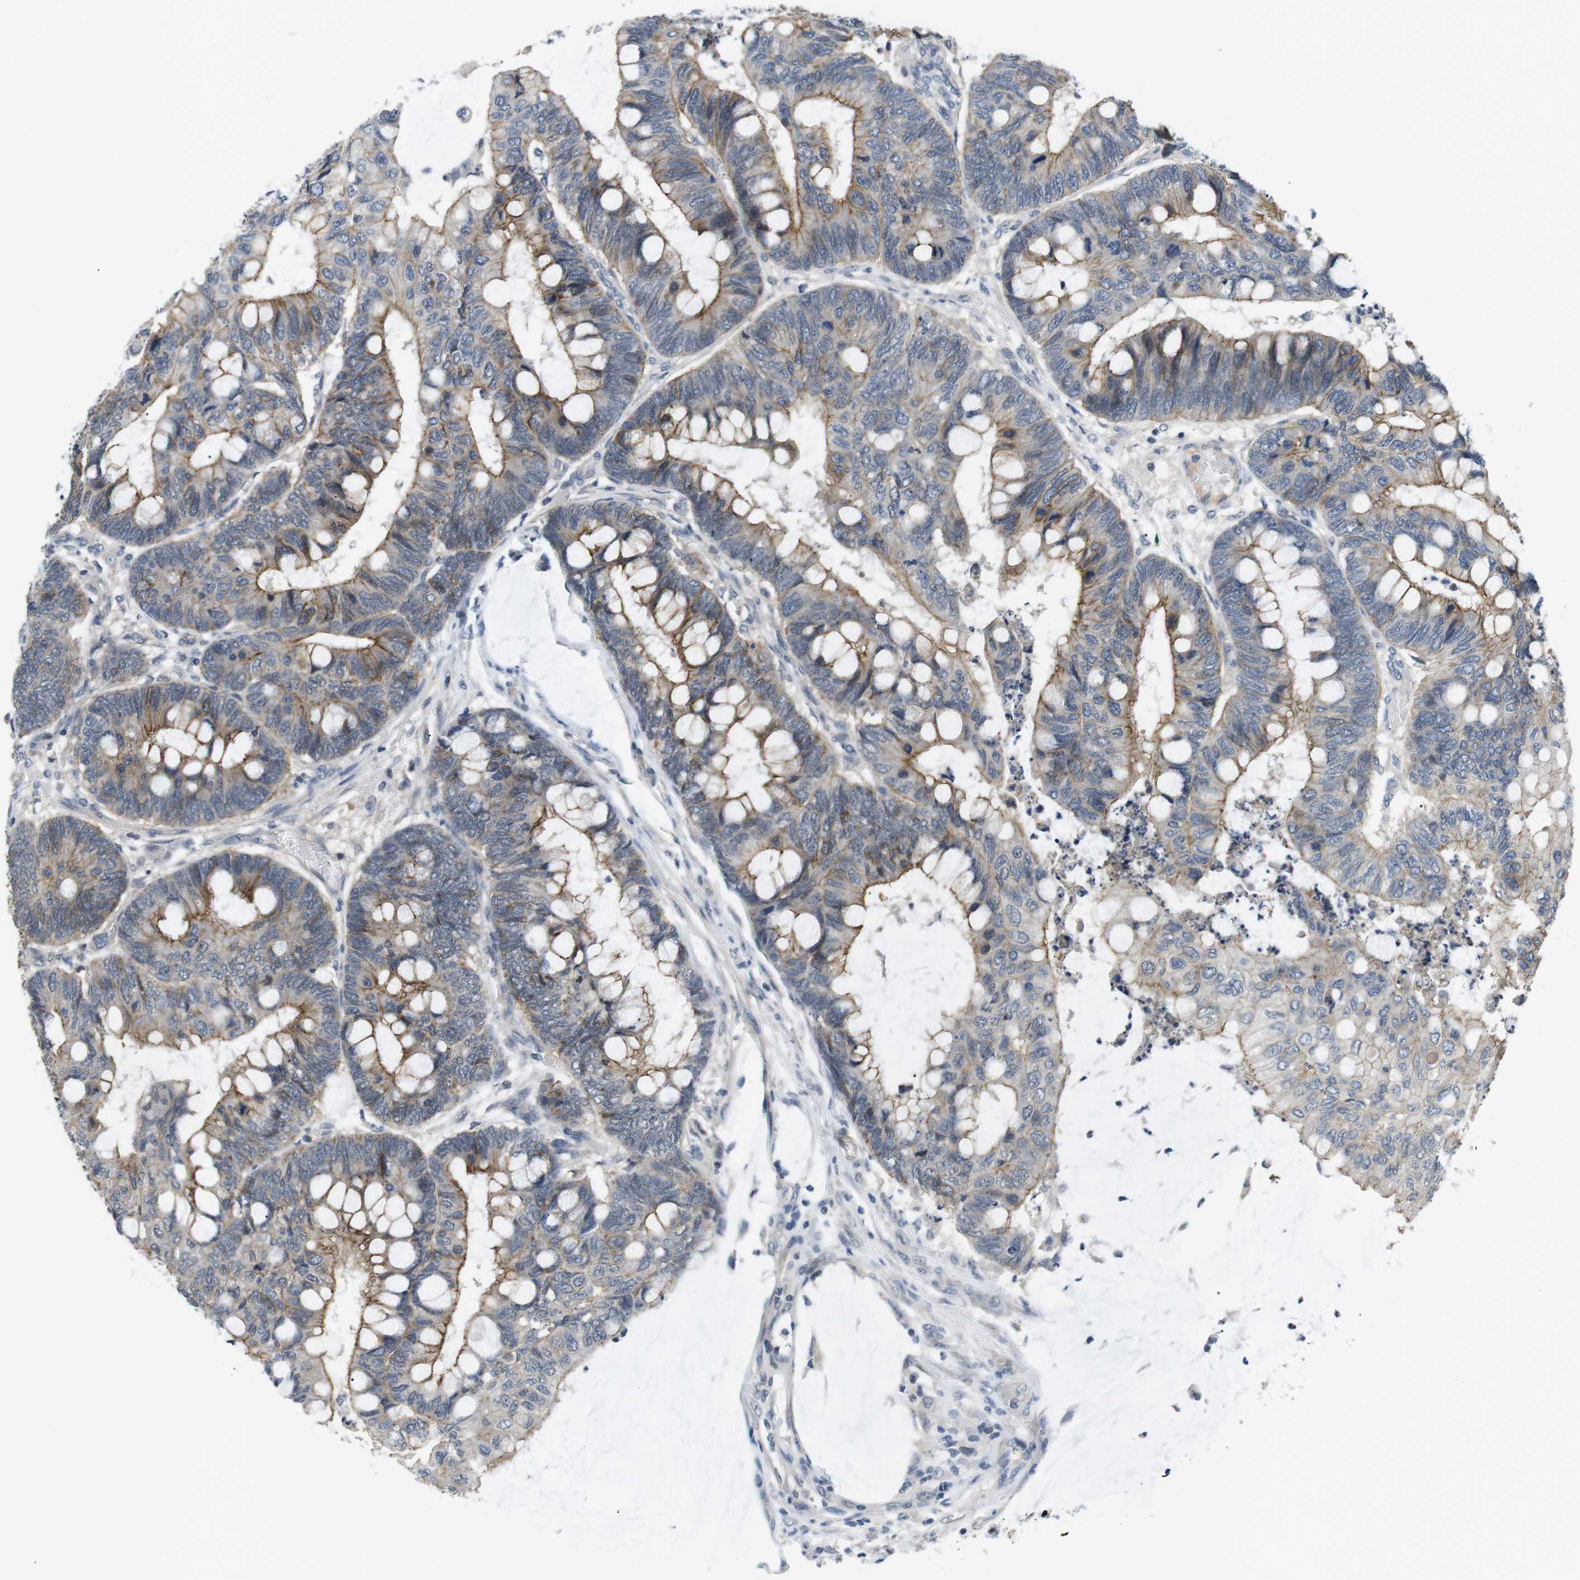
{"staining": {"intensity": "moderate", "quantity": "25%-75%", "location": "cytoplasmic/membranous"}, "tissue": "colorectal cancer", "cell_type": "Tumor cells", "image_type": "cancer", "snomed": [{"axis": "morphology", "description": "Normal tissue, NOS"}, {"axis": "morphology", "description": "Adenocarcinoma, NOS"}, {"axis": "topography", "description": "Rectum"}], "caption": "Protein expression analysis of human colorectal cancer (adenocarcinoma) reveals moderate cytoplasmic/membranous positivity in about 25%-75% of tumor cells. (Stains: DAB (3,3'-diaminobenzidine) in brown, nuclei in blue, Microscopy: brightfield microscopy at high magnification).", "gene": "NECTIN1", "patient": {"sex": "male", "age": 92}}